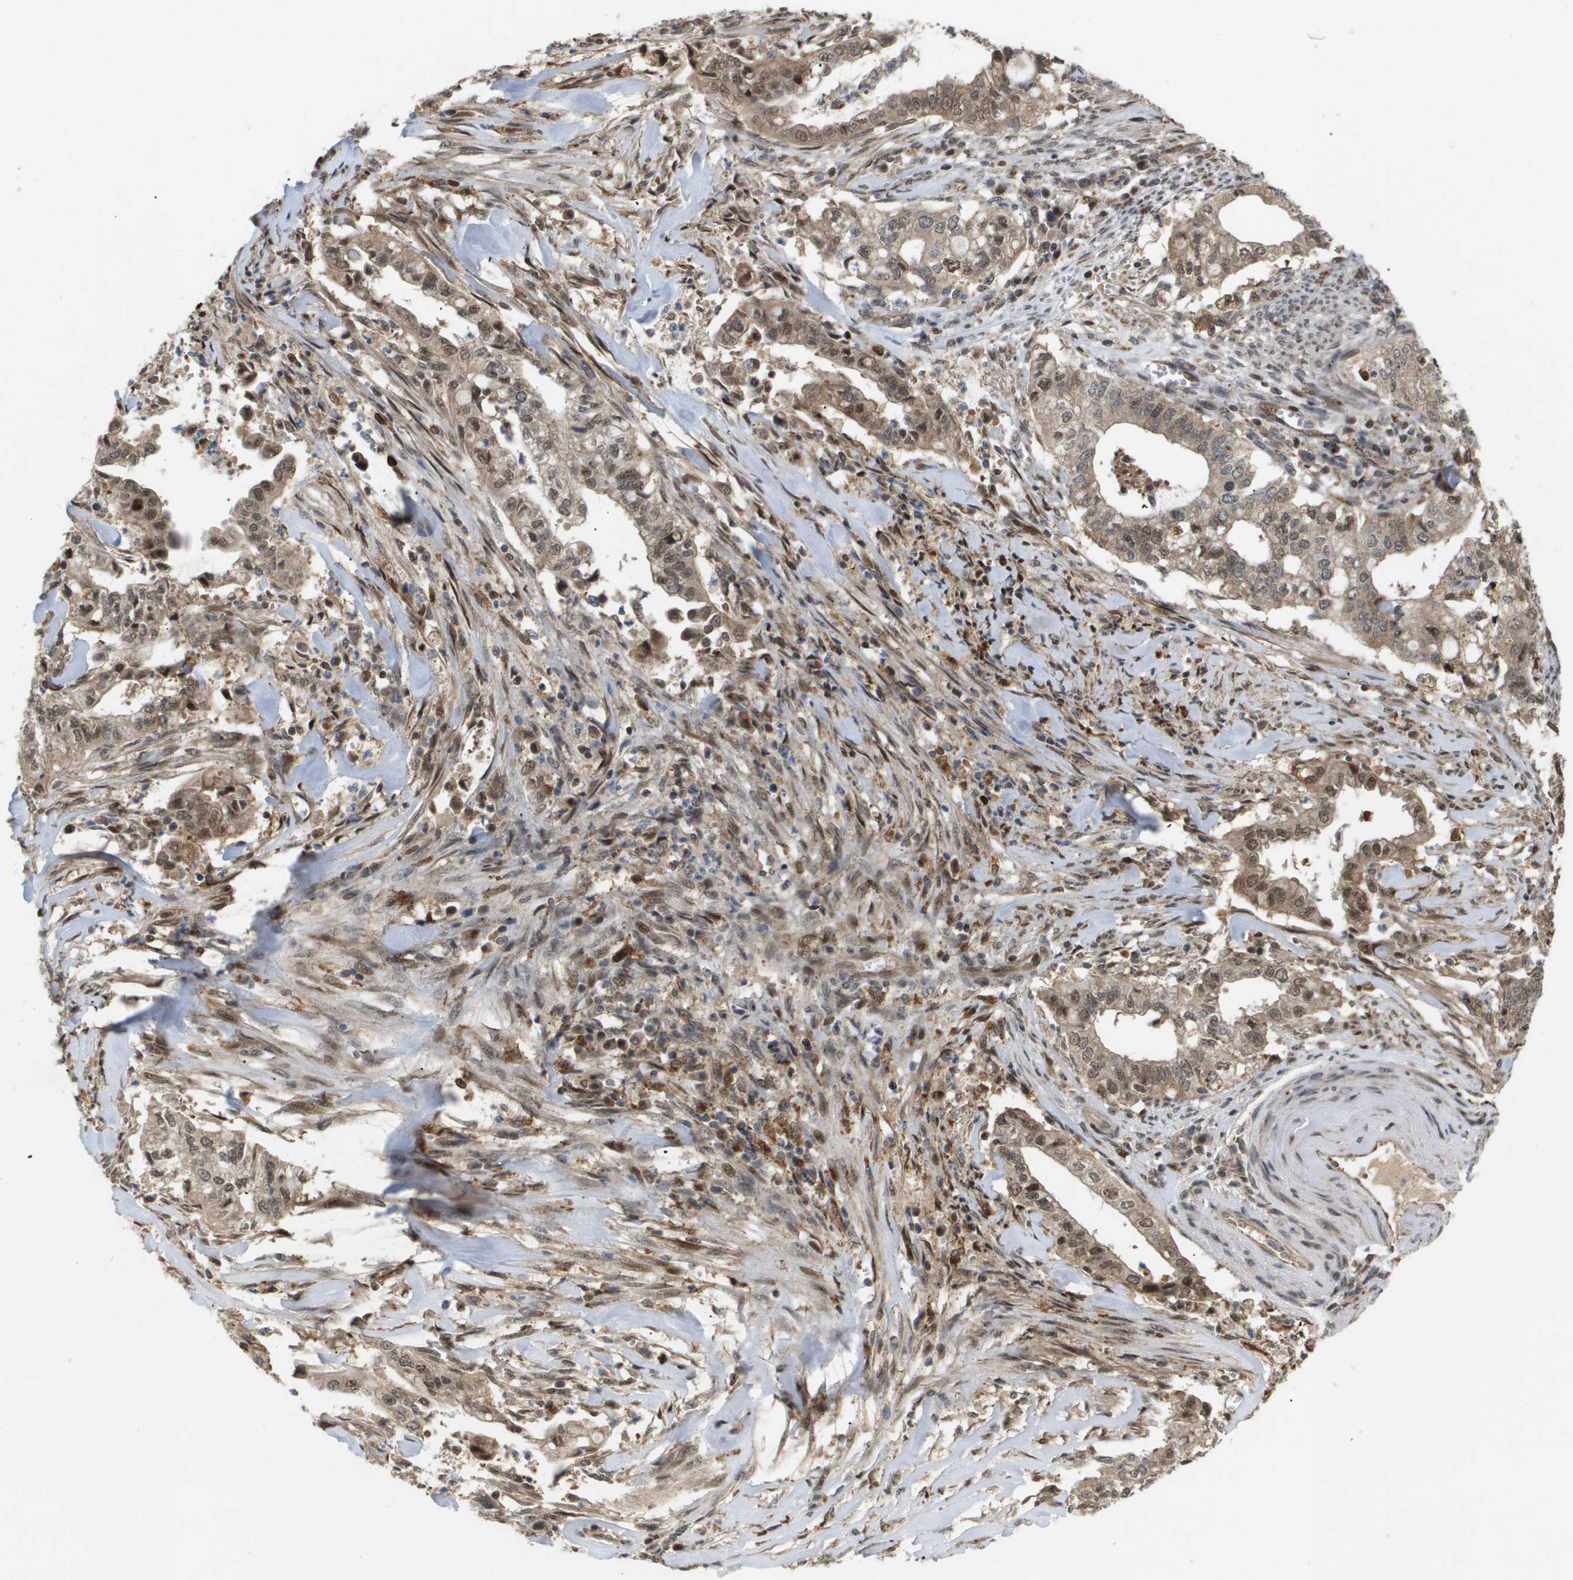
{"staining": {"intensity": "weak", "quantity": ">75%", "location": "cytoplasmic/membranous,nuclear"}, "tissue": "cervical cancer", "cell_type": "Tumor cells", "image_type": "cancer", "snomed": [{"axis": "morphology", "description": "Adenocarcinoma, NOS"}, {"axis": "topography", "description": "Cervix"}], "caption": "The immunohistochemical stain labels weak cytoplasmic/membranous and nuclear staining in tumor cells of cervical cancer (adenocarcinoma) tissue. (IHC, brightfield microscopy, high magnification).", "gene": "PDGFB", "patient": {"sex": "female", "age": 44}}